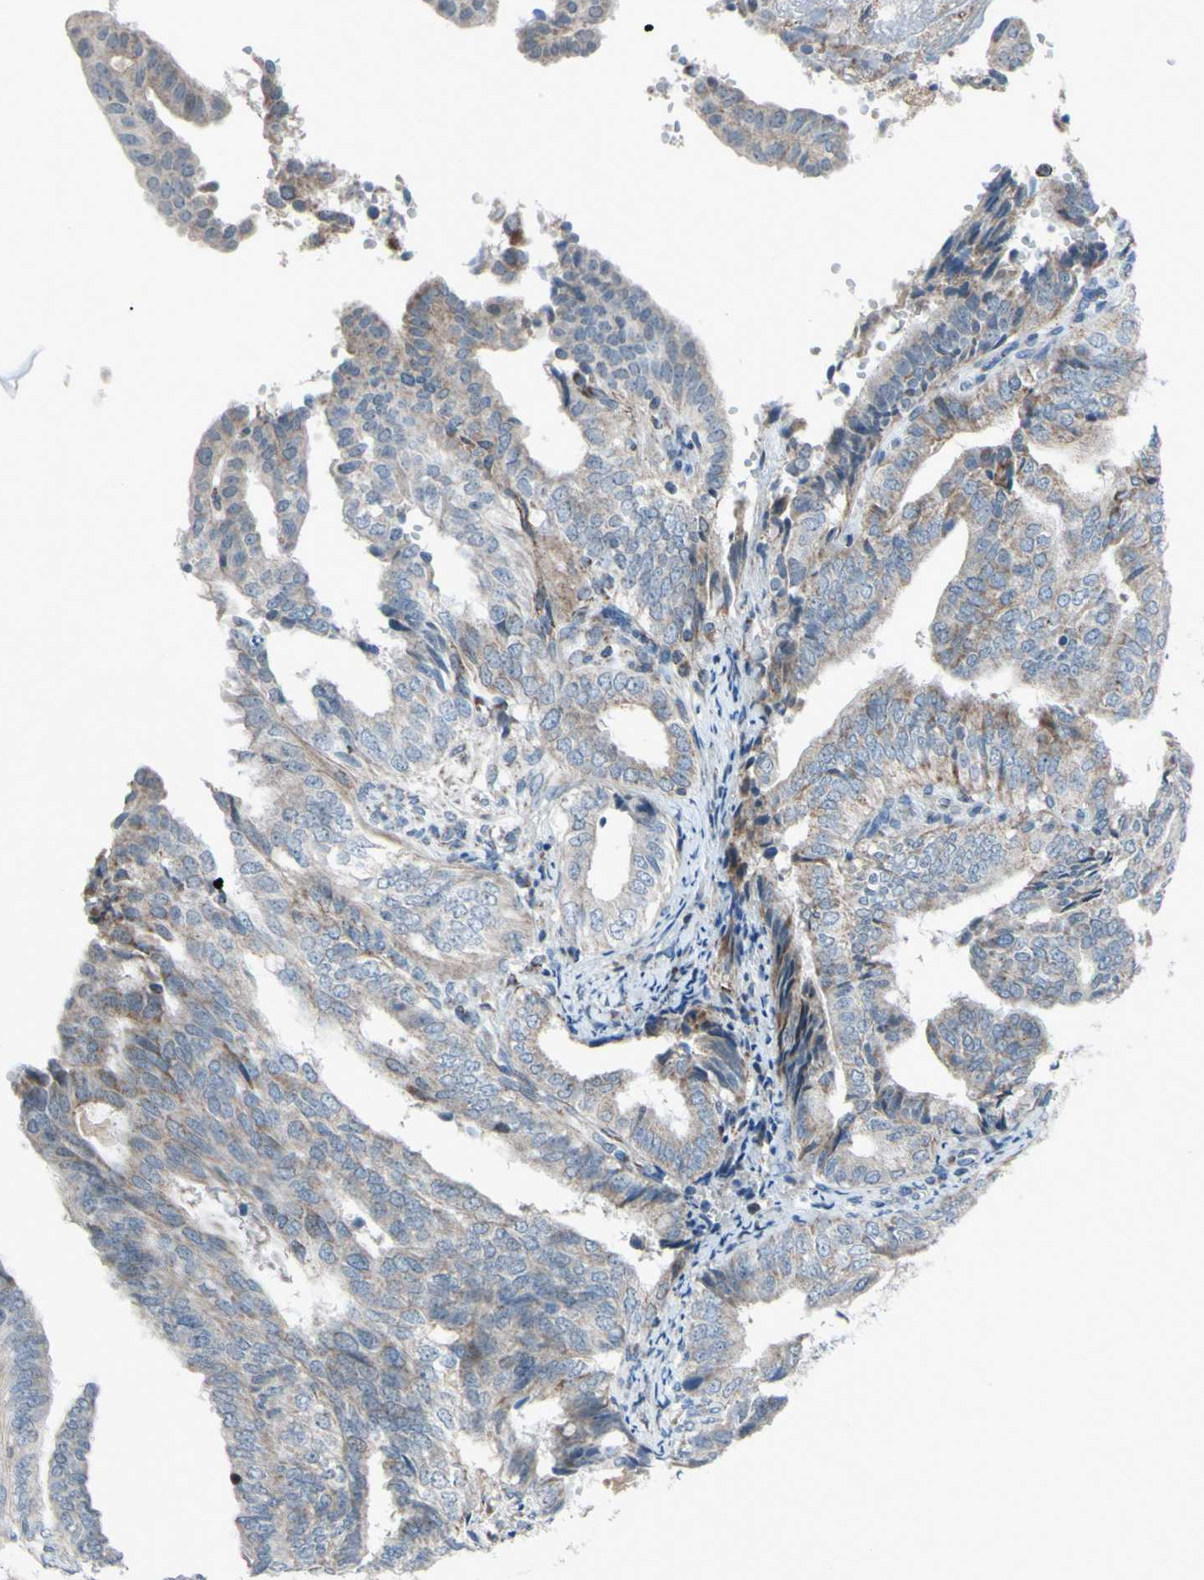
{"staining": {"intensity": "weak", "quantity": "25%-75%", "location": "cytoplasmic/membranous"}, "tissue": "endometrial cancer", "cell_type": "Tumor cells", "image_type": "cancer", "snomed": [{"axis": "morphology", "description": "Adenocarcinoma, NOS"}, {"axis": "topography", "description": "Endometrium"}], "caption": "Adenocarcinoma (endometrial) was stained to show a protein in brown. There is low levels of weak cytoplasmic/membranous expression in approximately 25%-75% of tumor cells.", "gene": "GLT8D1", "patient": {"sex": "female", "age": 58}}